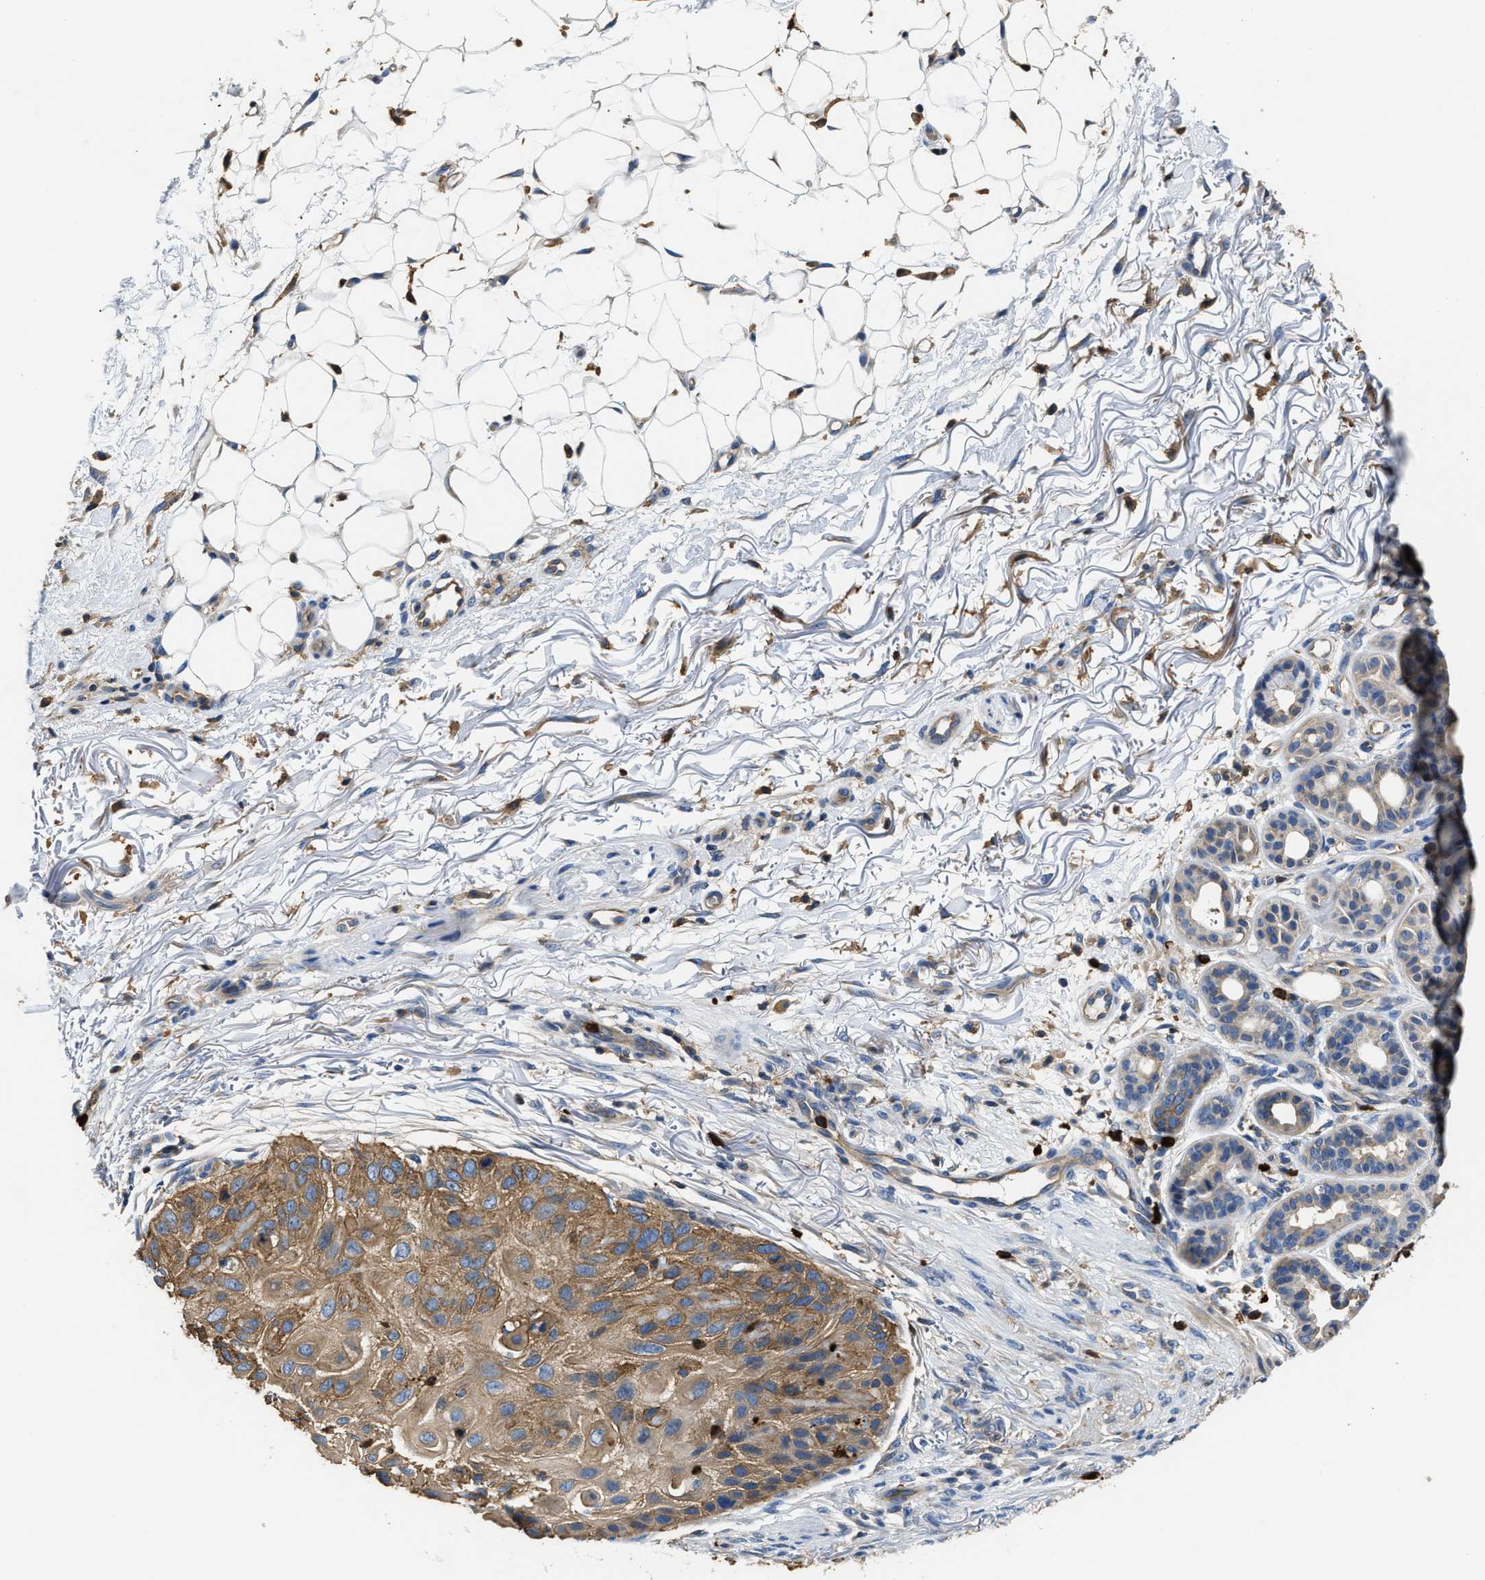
{"staining": {"intensity": "moderate", "quantity": ">75%", "location": "cytoplasmic/membranous"}, "tissue": "skin cancer", "cell_type": "Tumor cells", "image_type": "cancer", "snomed": [{"axis": "morphology", "description": "Squamous cell carcinoma, NOS"}, {"axis": "topography", "description": "Skin"}], "caption": "DAB immunohistochemical staining of skin cancer (squamous cell carcinoma) demonstrates moderate cytoplasmic/membranous protein expression in about >75% of tumor cells.", "gene": "TRAF6", "patient": {"sex": "female", "age": 77}}